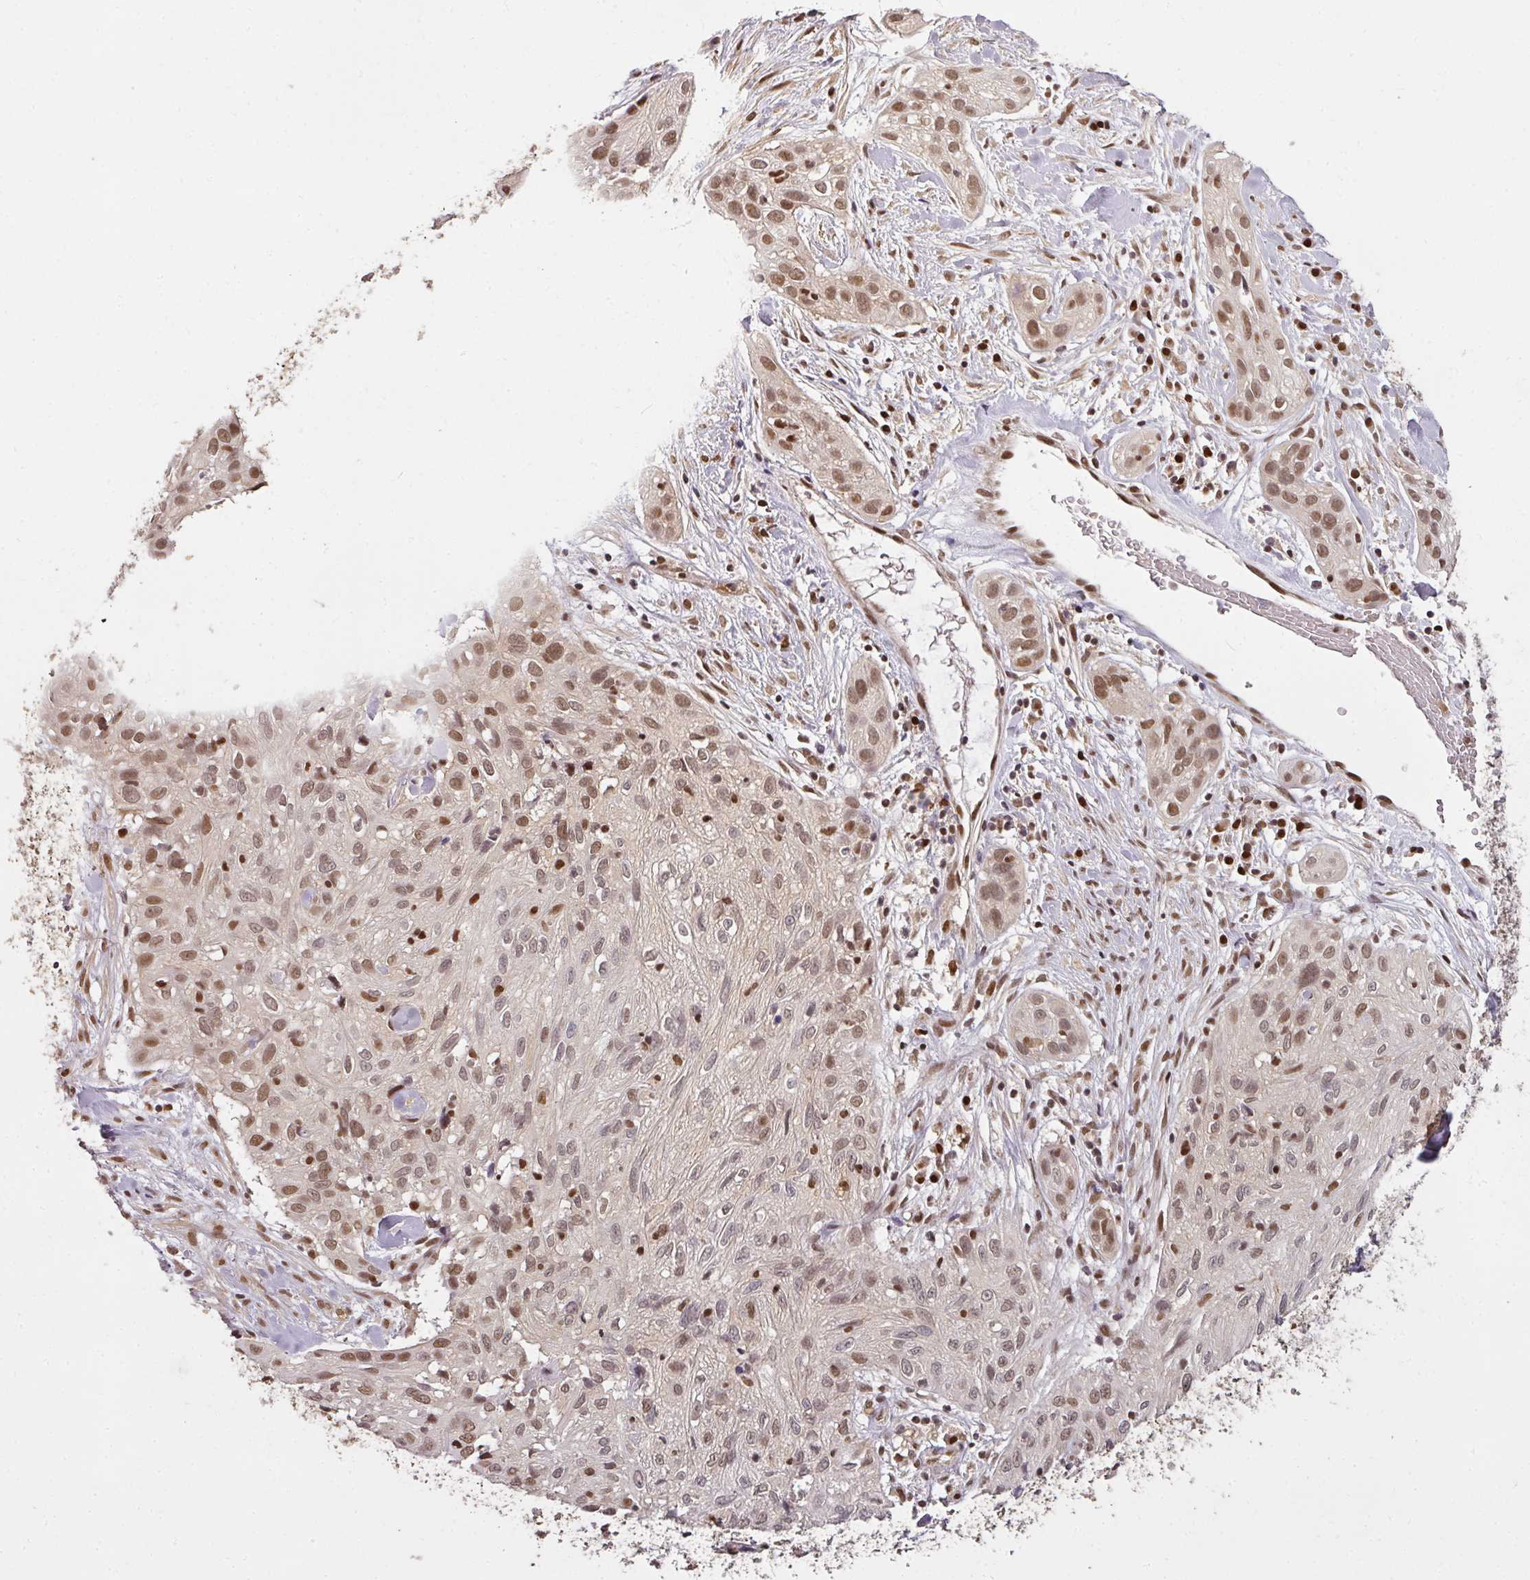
{"staining": {"intensity": "moderate", "quantity": "25%-75%", "location": "nuclear"}, "tissue": "skin cancer", "cell_type": "Tumor cells", "image_type": "cancer", "snomed": [{"axis": "morphology", "description": "Squamous cell carcinoma, NOS"}, {"axis": "topography", "description": "Skin"}], "caption": "Immunohistochemistry (IHC) staining of squamous cell carcinoma (skin), which demonstrates medium levels of moderate nuclear positivity in approximately 25%-75% of tumor cells indicating moderate nuclear protein expression. The staining was performed using DAB (3,3'-diaminobenzidine) (brown) for protein detection and nuclei were counterstained in hematoxylin (blue).", "gene": "GPRIN2", "patient": {"sex": "male", "age": 82}}